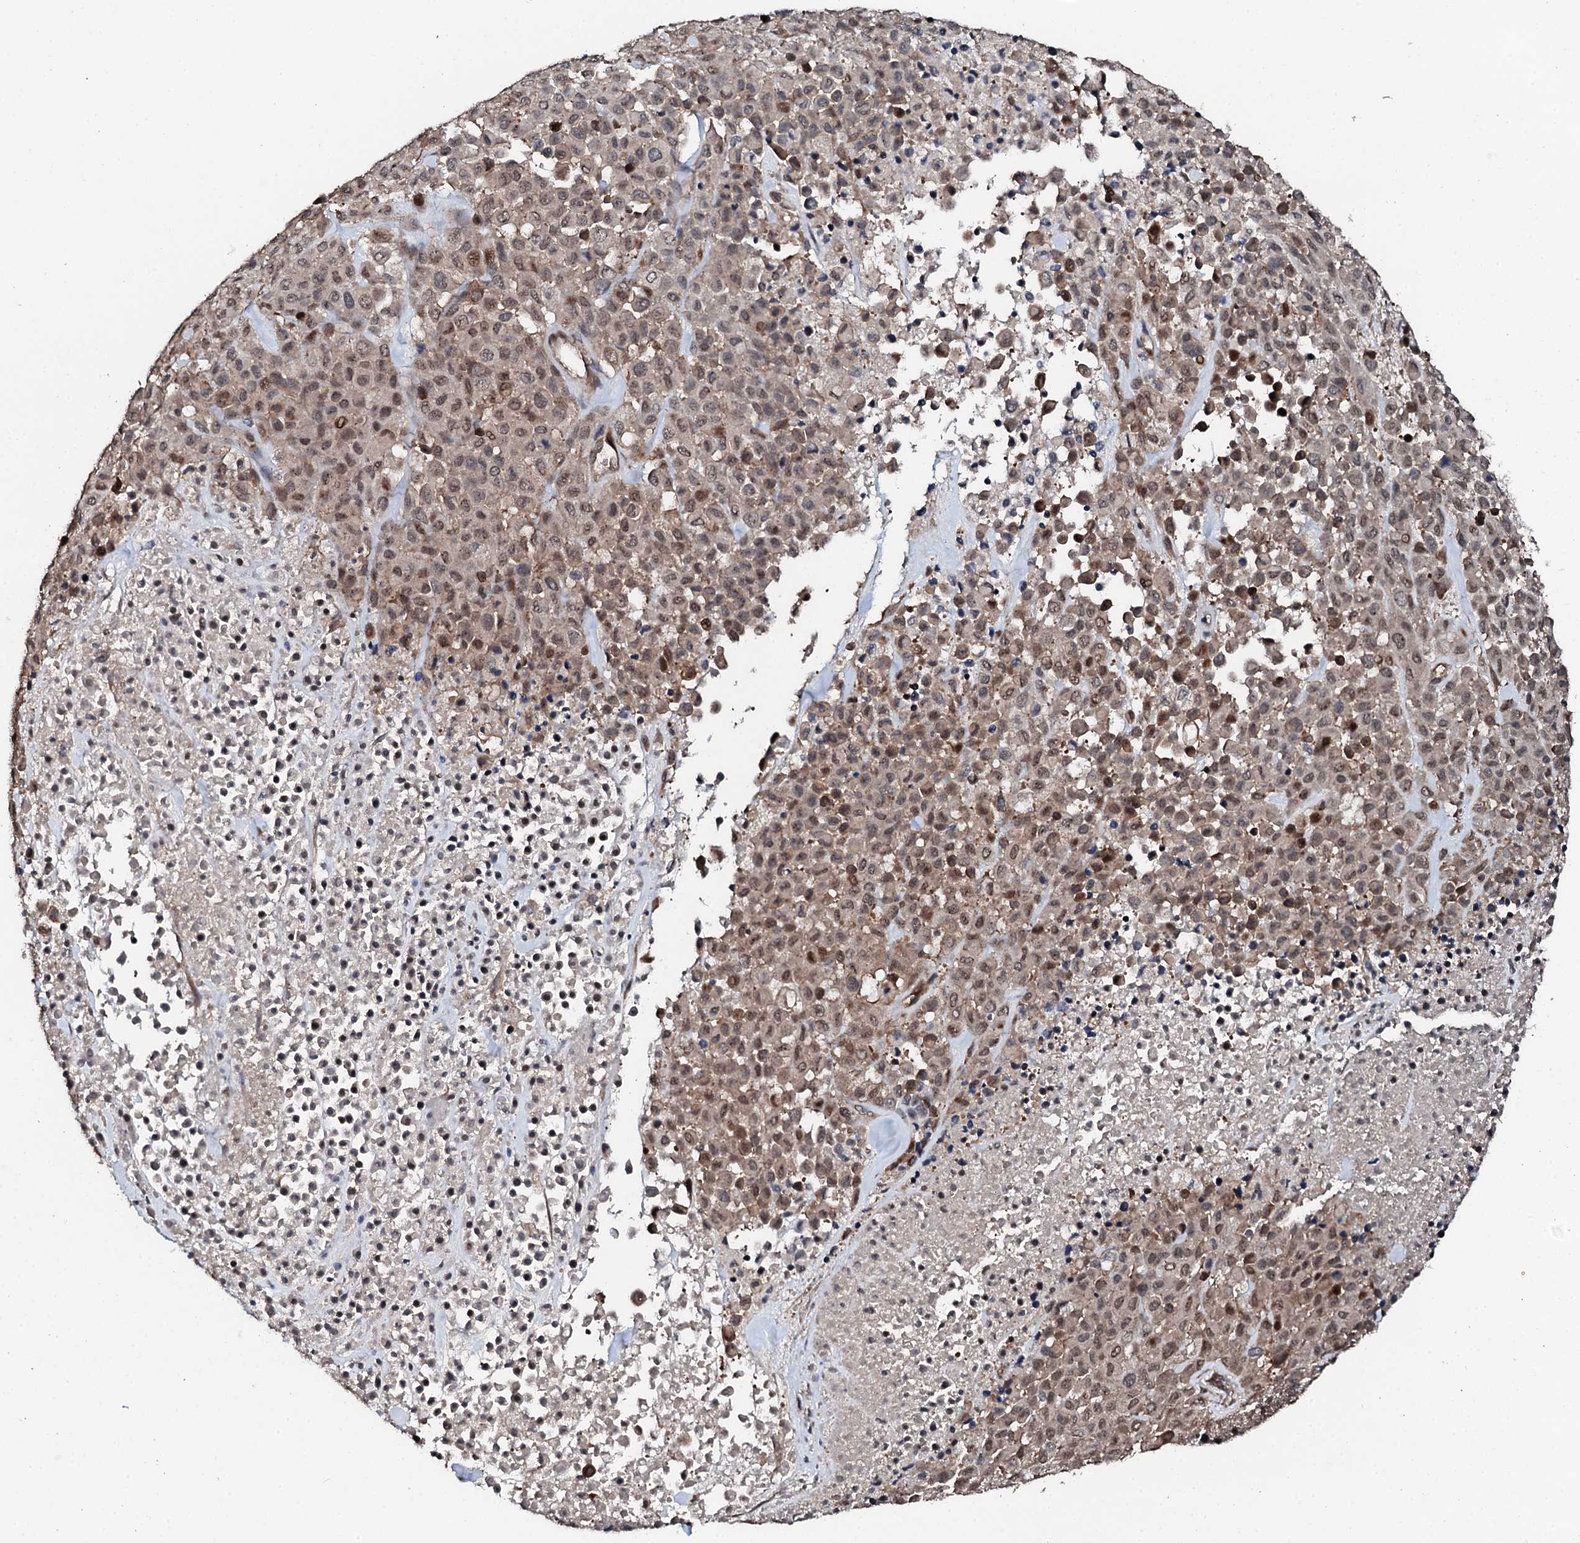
{"staining": {"intensity": "moderate", "quantity": "25%-75%", "location": "cytoplasmic/membranous,nuclear"}, "tissue": "melanoma", "cell_type": "Tumor cells", "image_type": "cancer", "snomed": [{"axis": "morphology", "description": "Malignant melanoma, Metastatic site"}, {"axis": "topography", "description": "Skin"}], "caption": "IHC photomicrograph of melanoma stained for a protein (brown), which exhibits medium levels of moderate cytoplasmic/membranous and nuclear expression in approximately 25%-75% of tumor cells.", "gene": "FLYWCH1", "patient": {"sex": "female", "age": 81}}